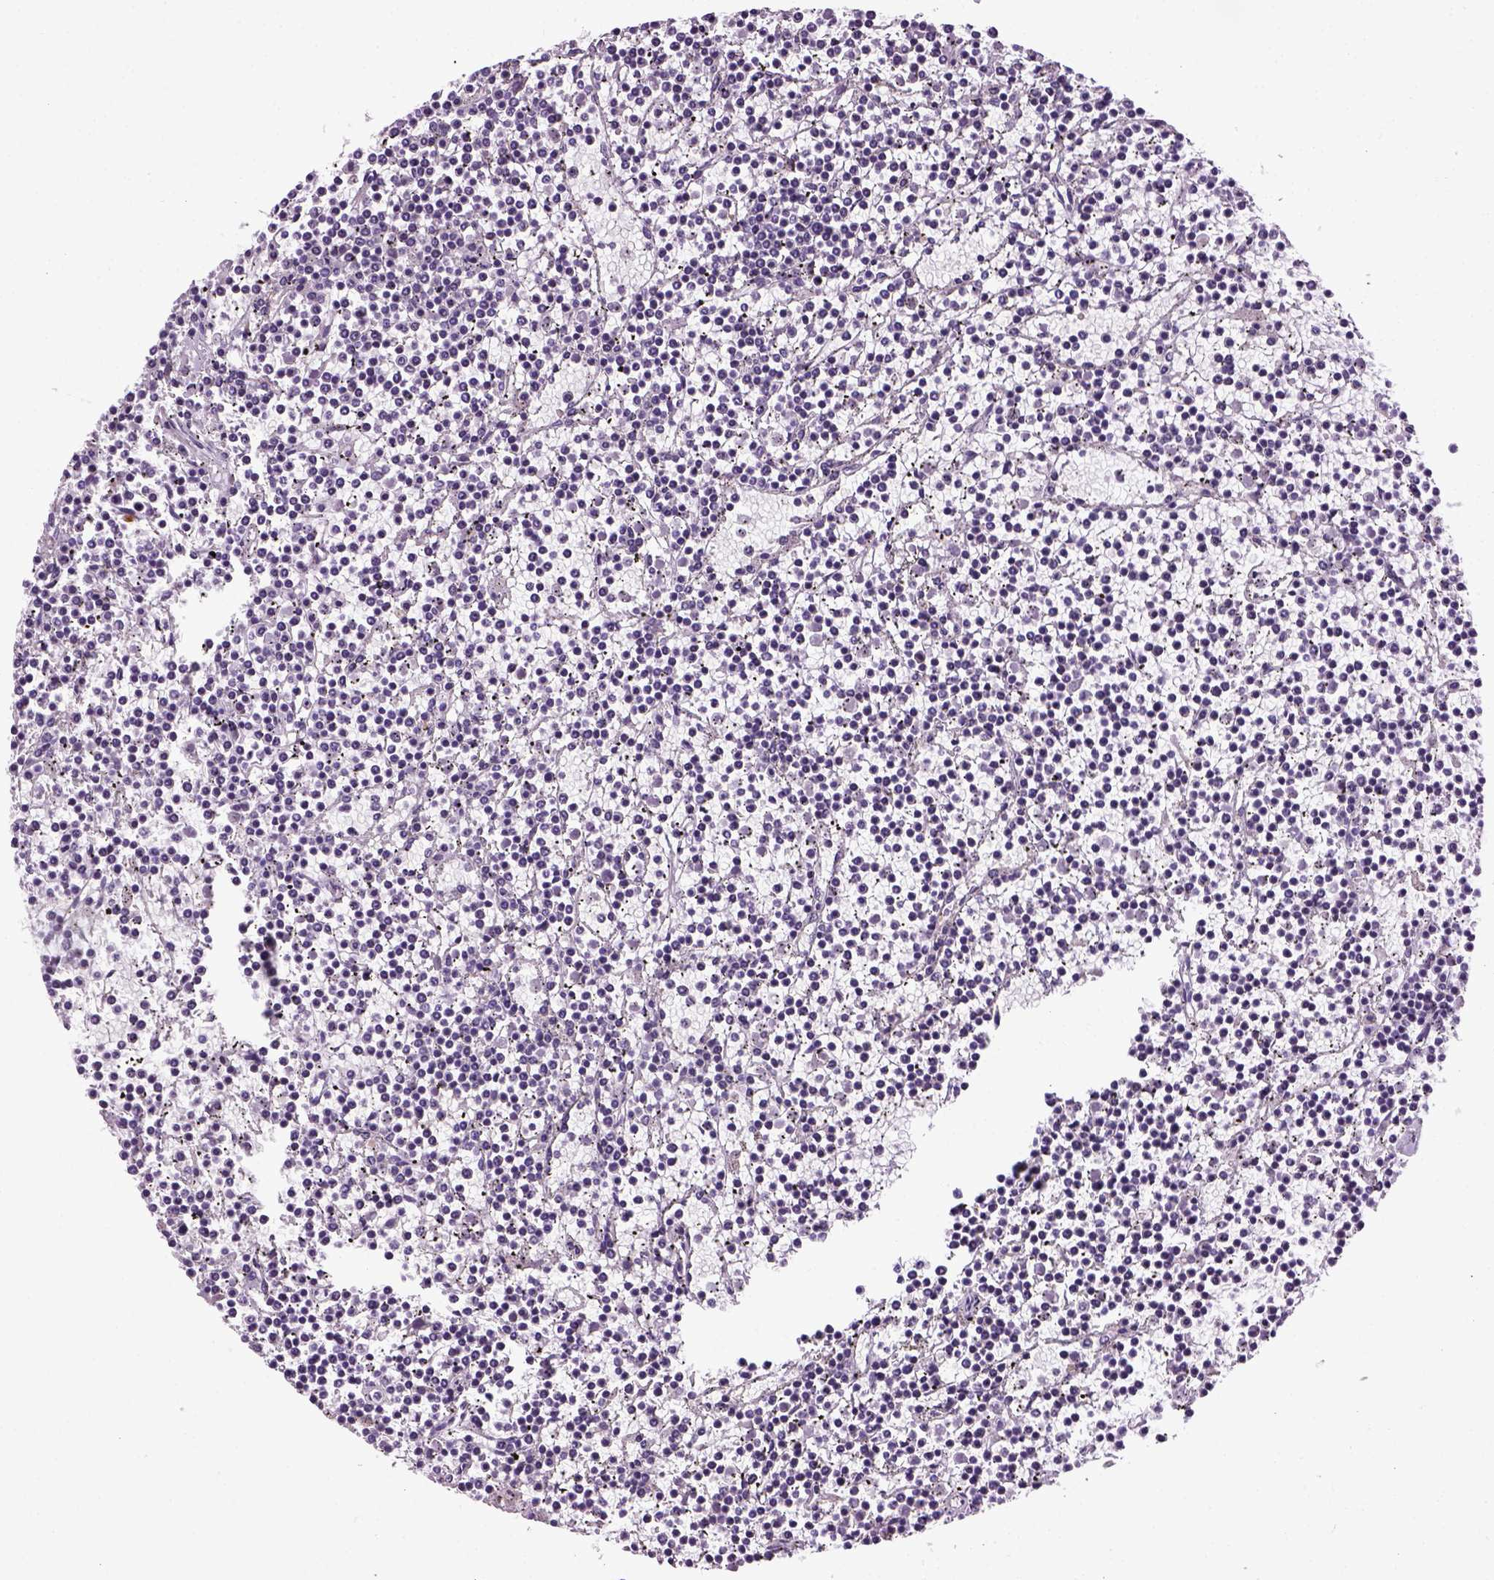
{"staining": {"intensity": "negative", "quantity": "none", "location": "none"}, "tissue": "lymphoma", "cell_type": "Tumor cells", "image_type": "cancer", "snomed": [{"axis": "morphology", "description": "Malignant lymphoma, non-Hodgkin's type, Low grade"}, {"axis": "topography", "description": "Spleen"}], "caption": "Lymphoma was stained to show a protein in brown. There is no significant expression in tumor cells.", "gene": "HMCN2", "patient": {"sex": "female", "age": 19}}